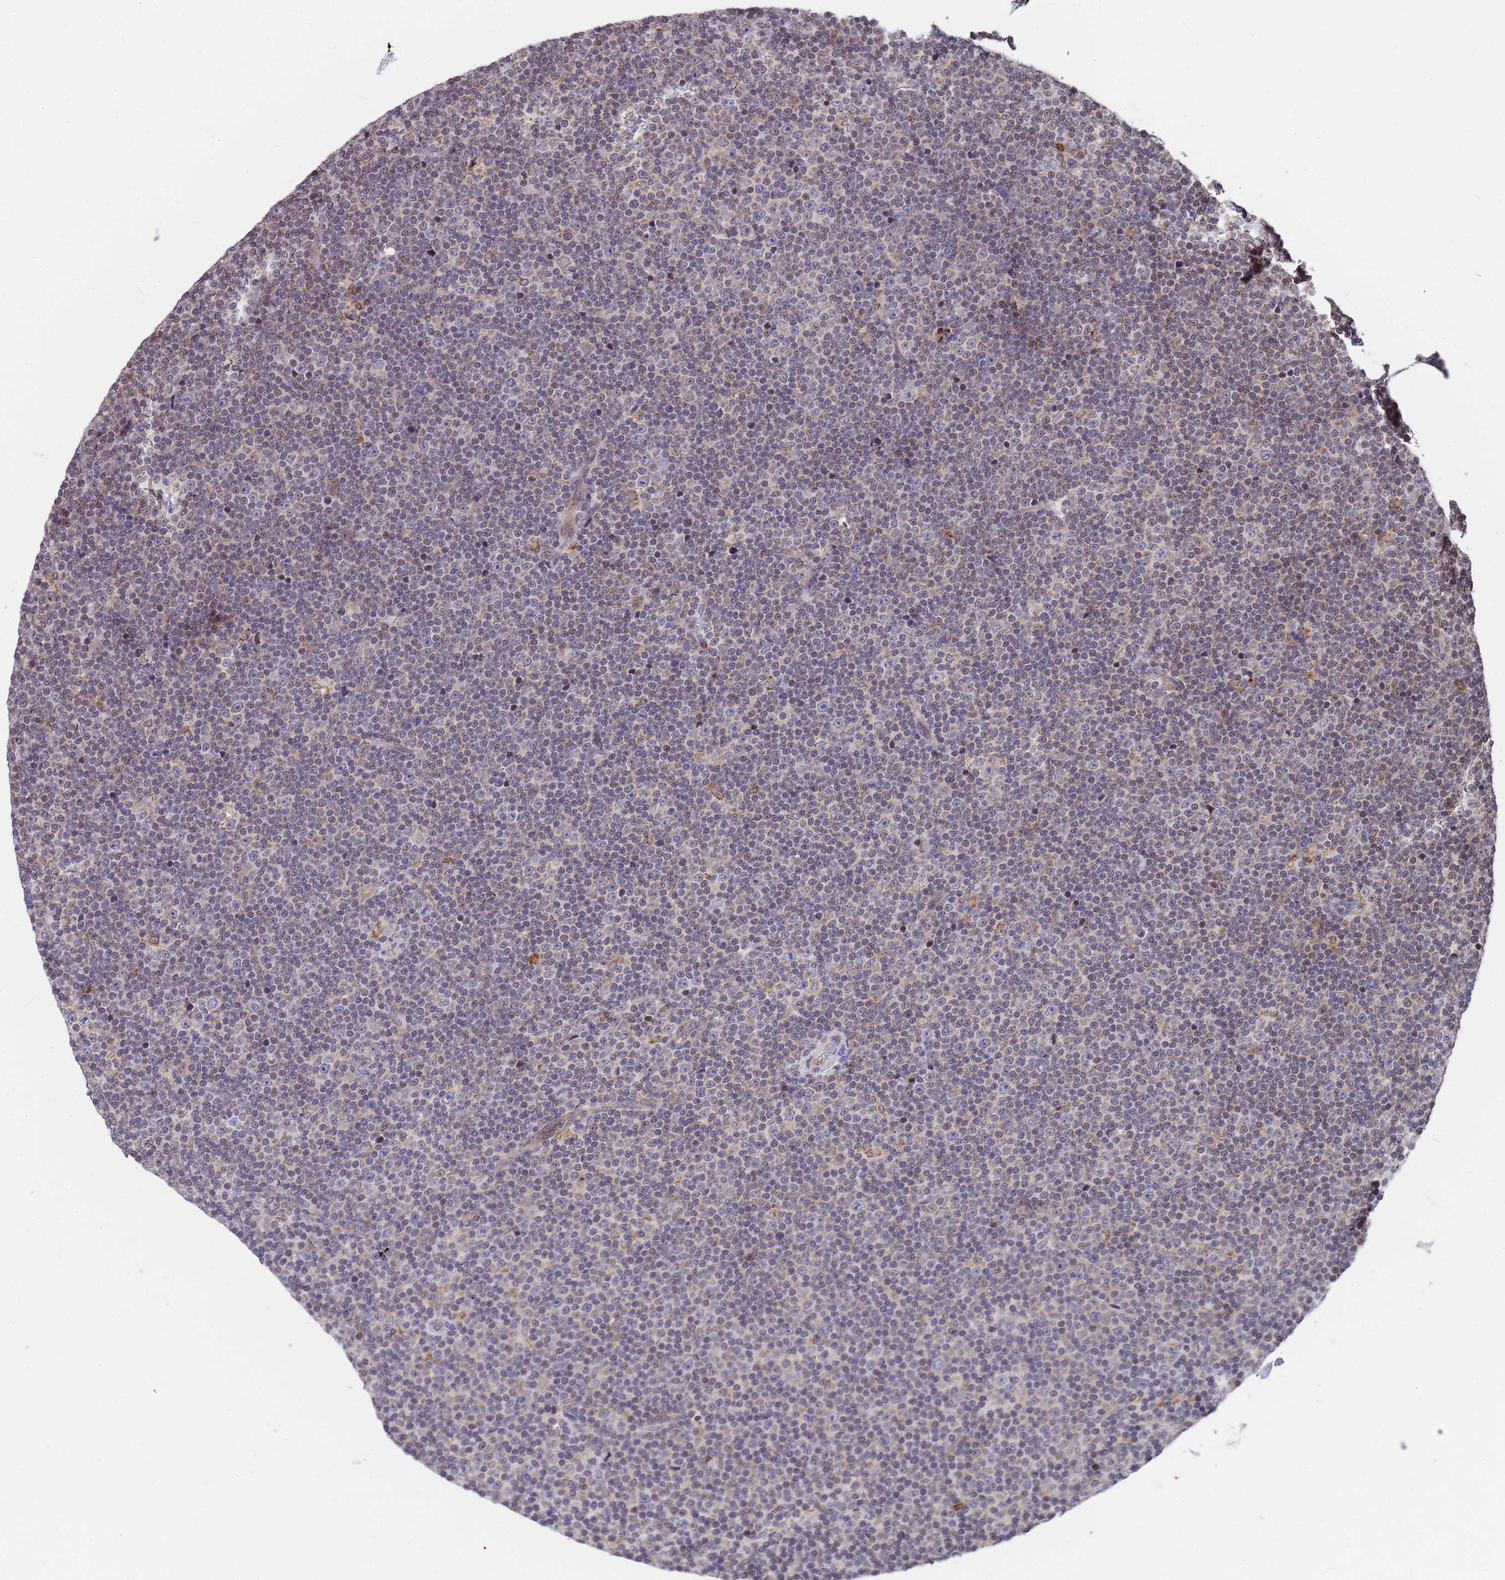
{"staining": {"intensity": "weak", "quantity": "<25%", "location": "cytoplasmic/membranous"}, "tissue": "lymphoma", "cell_type": "Tumor cells", "image_type": "cancer", "snomed": [{"axis": "morphology", "description": "Malignant lymphoma, non-Hodgkin's type, Low grade"}, {"axis": "topography", "description": "Lymph node"}], "caption": "High magnification brightfield microscopy of lymphoma stained with DAB (brown) and counterstained with hematoxylin (blue): tumor cells show no significant positivity.", "gene": "SSR4", "patient": {"sex": "female", "age": 67}}